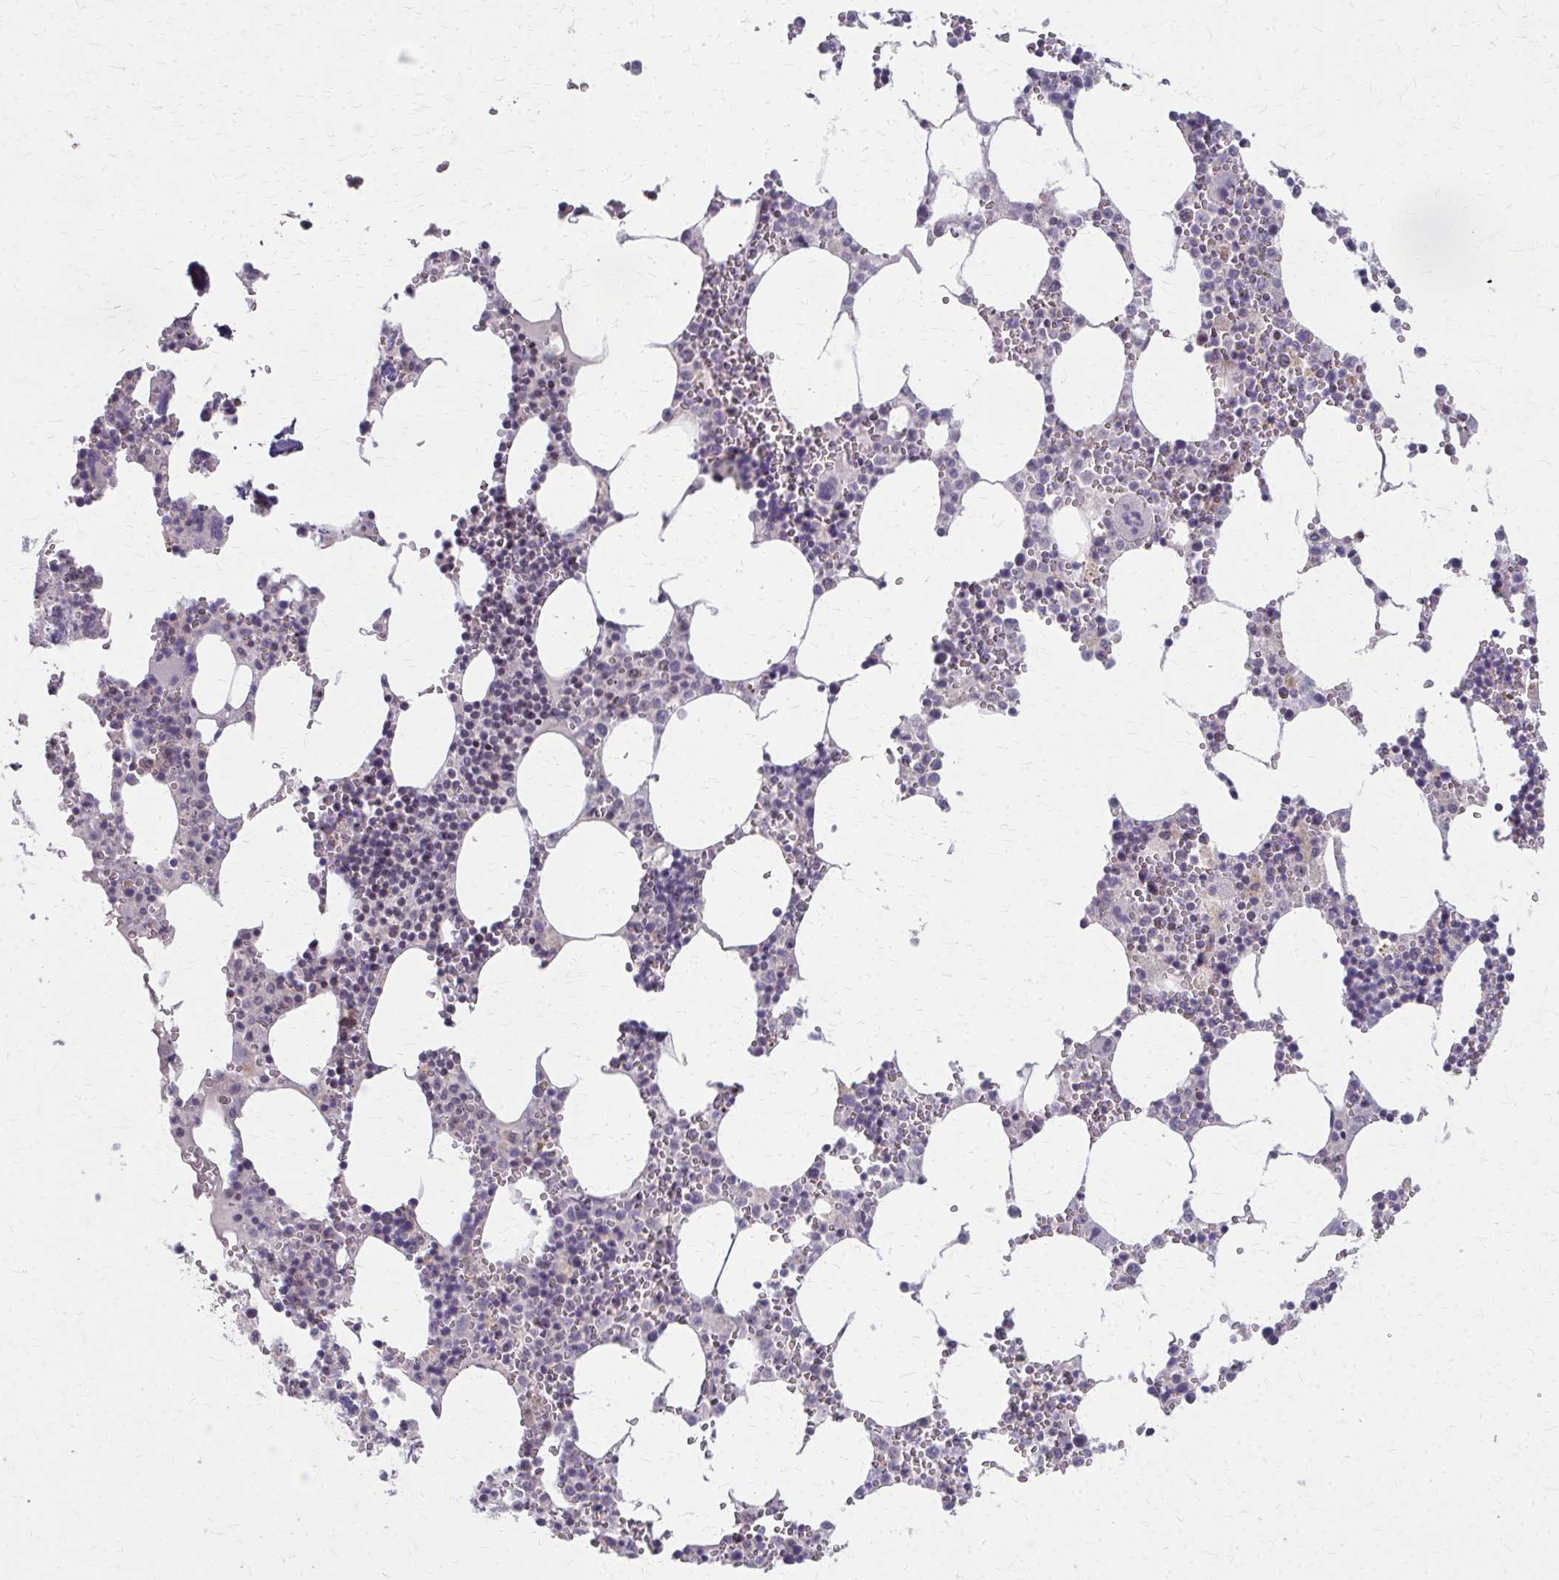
{"staining": {"intensity": "negative", "quantity": "none", "location": "none"}, "tissue": "bone marrow", "cell_type": "Hematopoietic cells", "image_type": "normal", "snomed": [{"axis": "morphology", "description": "Normal tissue, NOS"}, {"axis": "topography", "description": "Bone marrow"}], "caption": "IHC image of benign bone marrow: human bone marrow stained with DAB exhibits no significant protein expression in hematopoietic cells.", "gene": "NUDT16", "patient": {"sex": "male", "age": 54}}